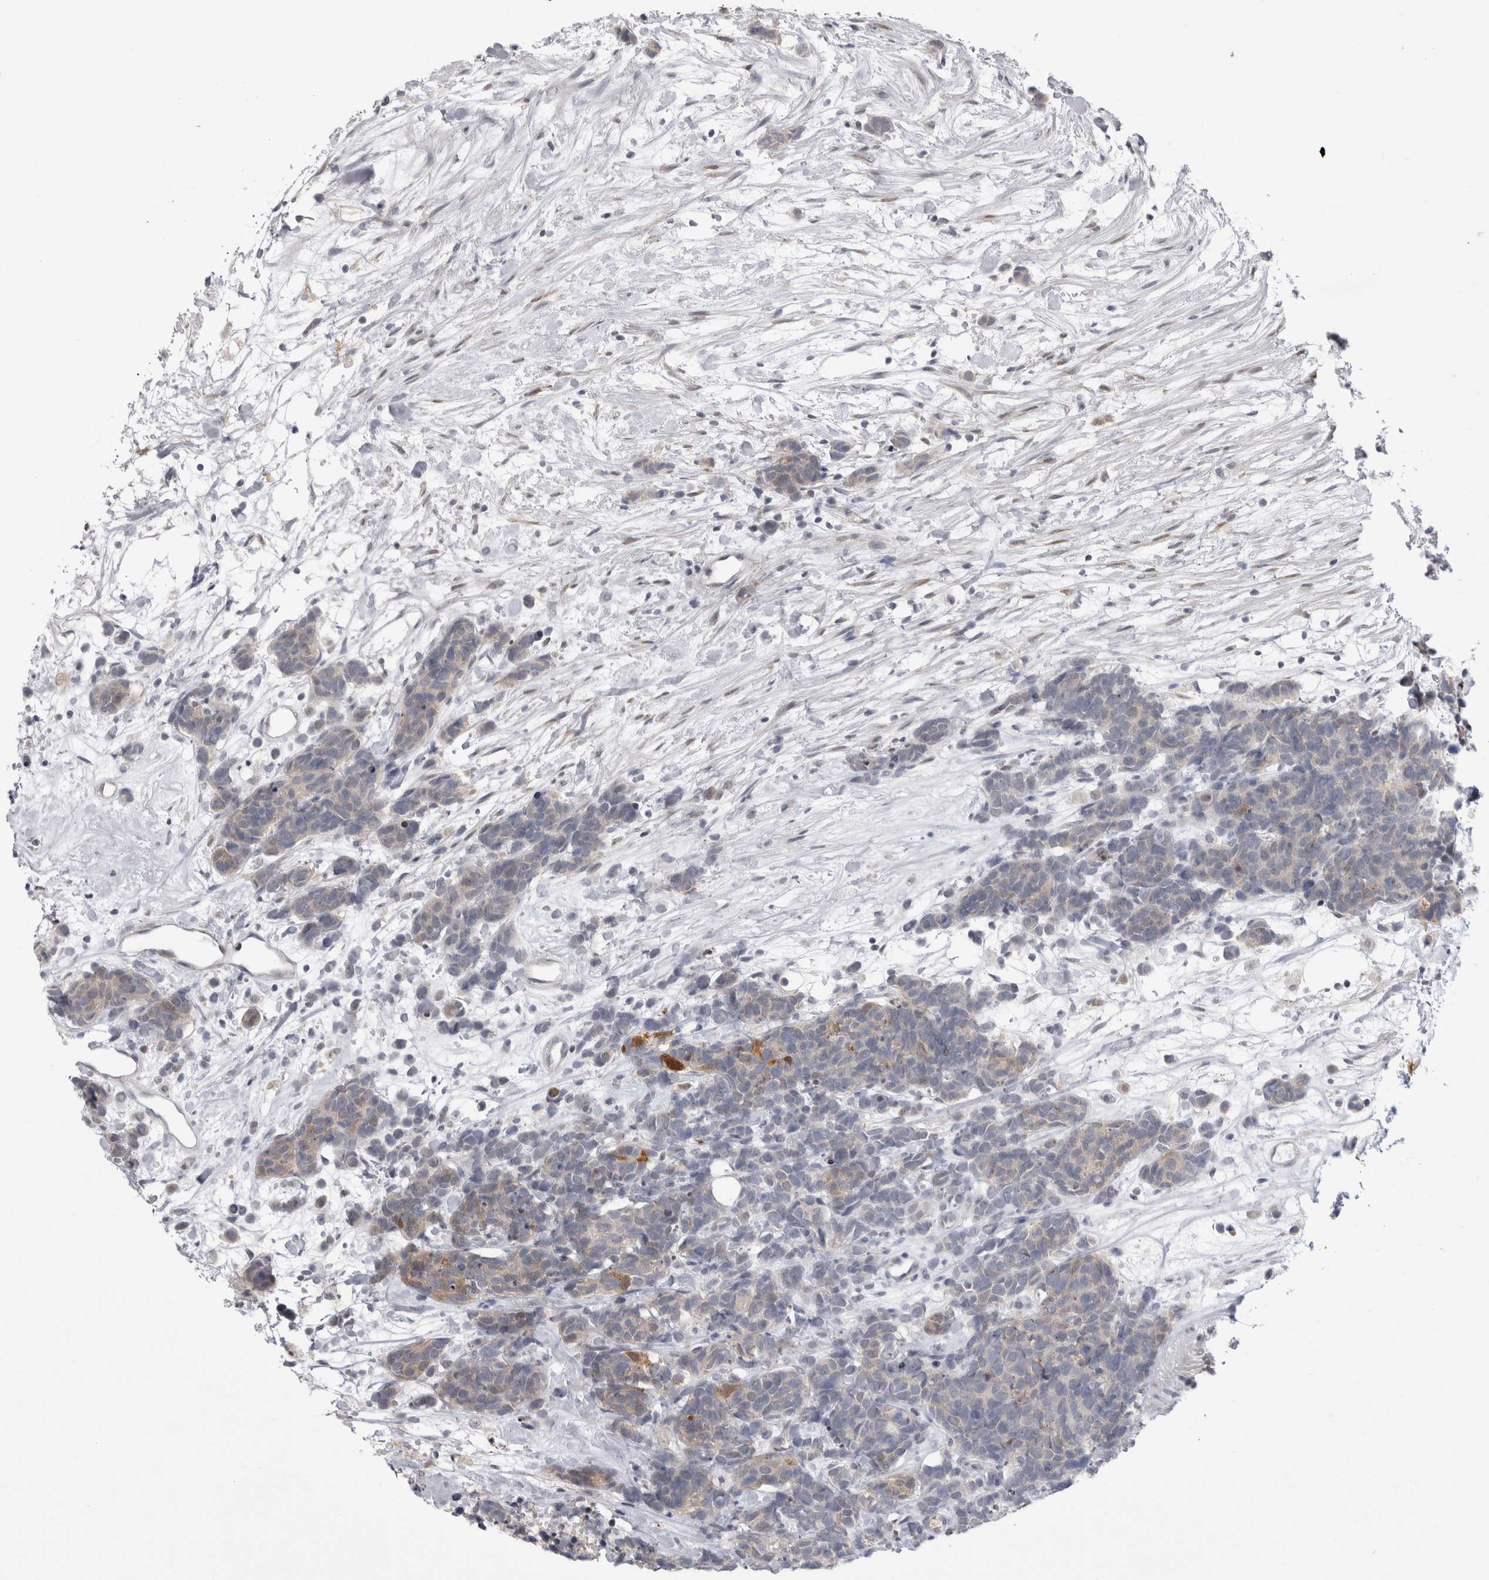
{"staining": {"intensity": "weak", "quantity": "25%-75%", "location": "cytoplasmic/membranous"}, "tissue": "carcinoid", "cell_type": "Tumor cells", "image_type": "cancer", "snomed": [{"axis": "morphology", "description": "Carcinoma, NOS"}, {"axis": "morphology", "description": "Carcinoid, malignant, NOS"}, {"axis": "topography", "description": "Urinary bladder"}], "caption": "Human carcinoid stained for a protein (brown) reveals weak cytoplasmic/membranous positive staining in about 25%-75% of tumor cells.", "gene": "CHIC2", "patient": {"sex": "male", "age": 57}}